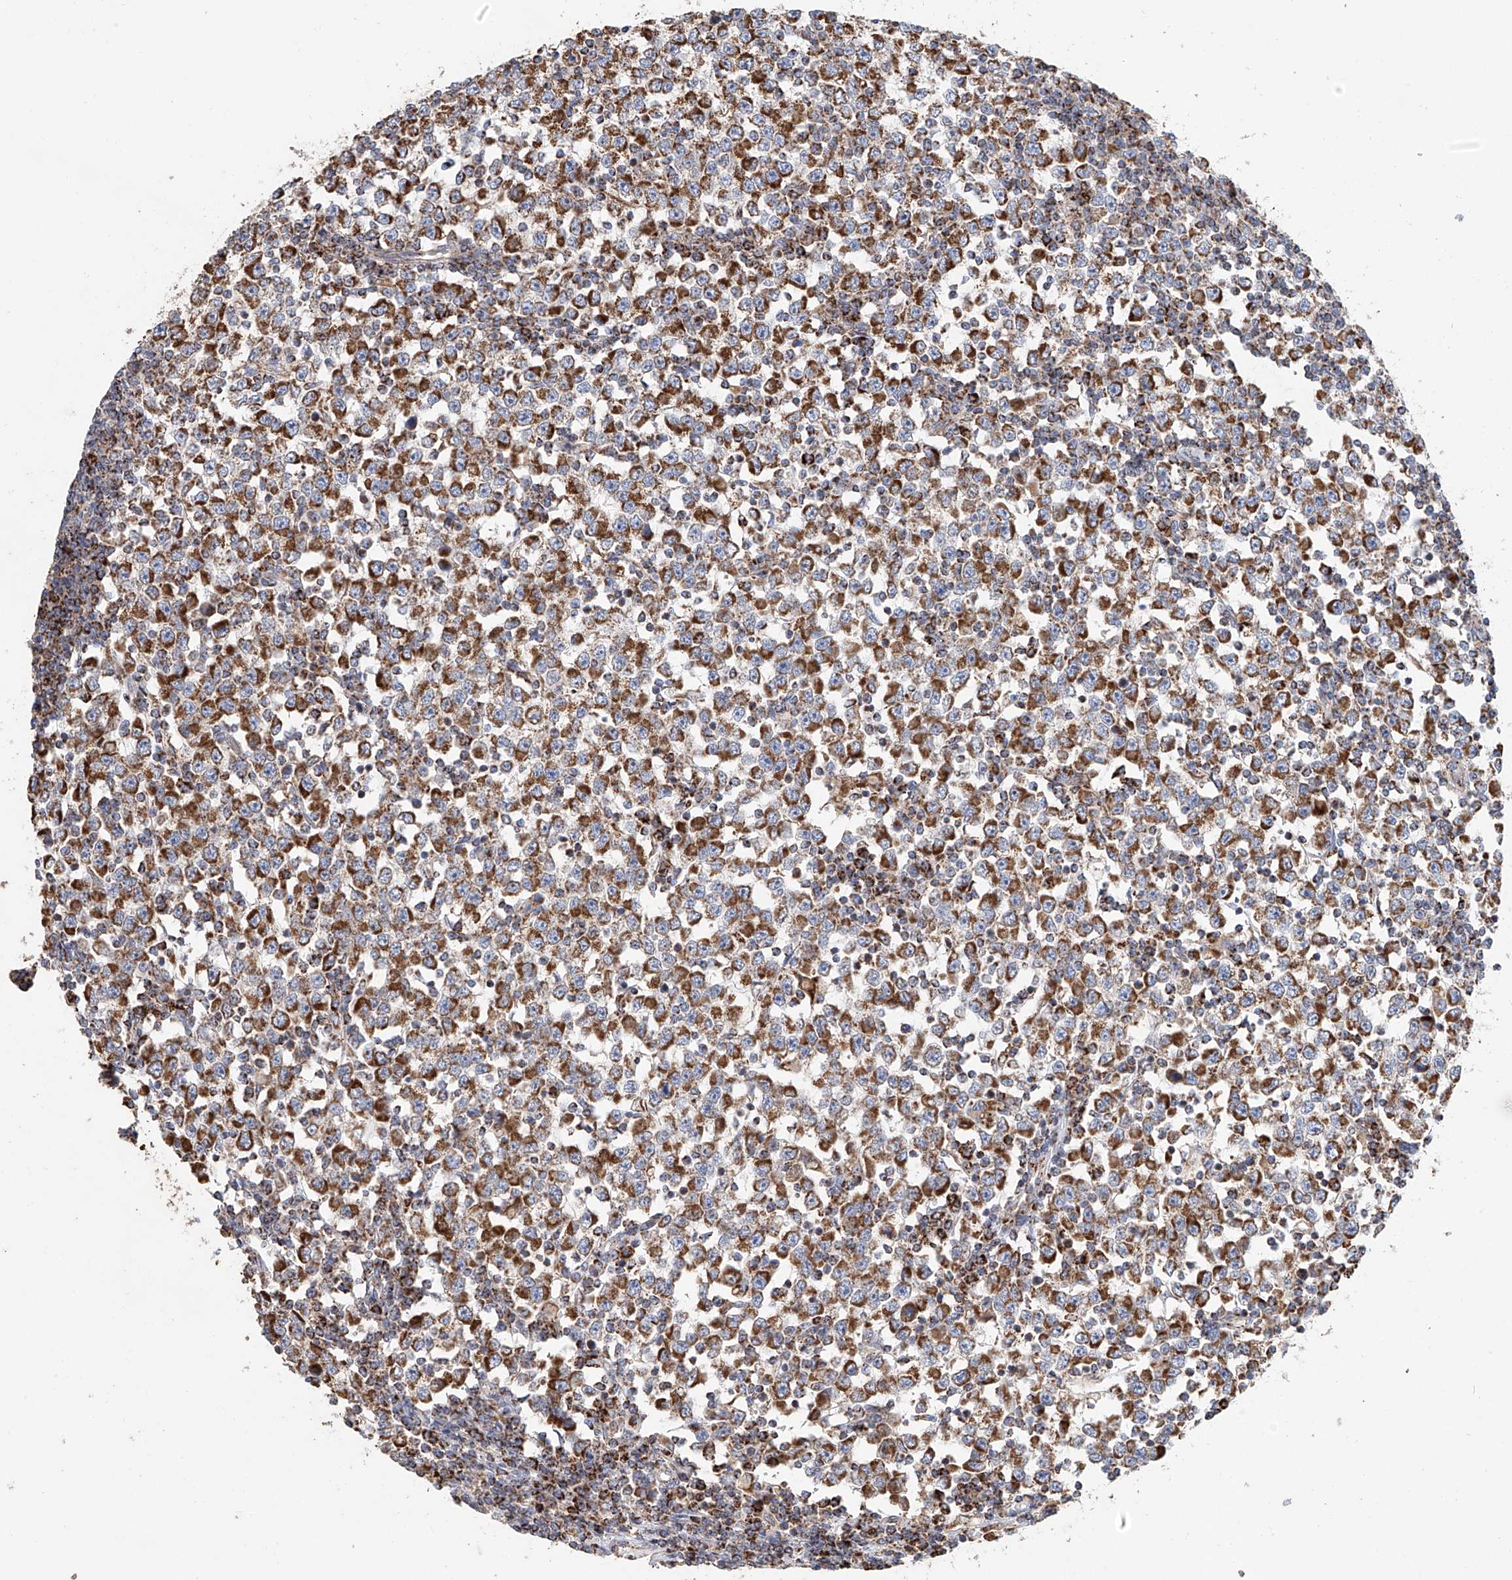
{"staining": {"intensity": "moderate", "quantity": ">75%", "location": "cytoplasmic/membranous"}, "tissue": "testis cancer", "cell_type": "Tumor cells", "image_type": "cancer", "snomed": [{"axis": "morphology", "description": "Seminoma, NOS"}, {"axis": "topography", "description": "Testis"}], "caption": "This is a photomicrograph of immunohistochemistry (IHC) staining of testis cancer (seminoma), which shows moderate staining in the cytoplasmic/membranous of tumor cells.", "gene": "MCL1", "patient": {"sex": "male", "age": 65}}